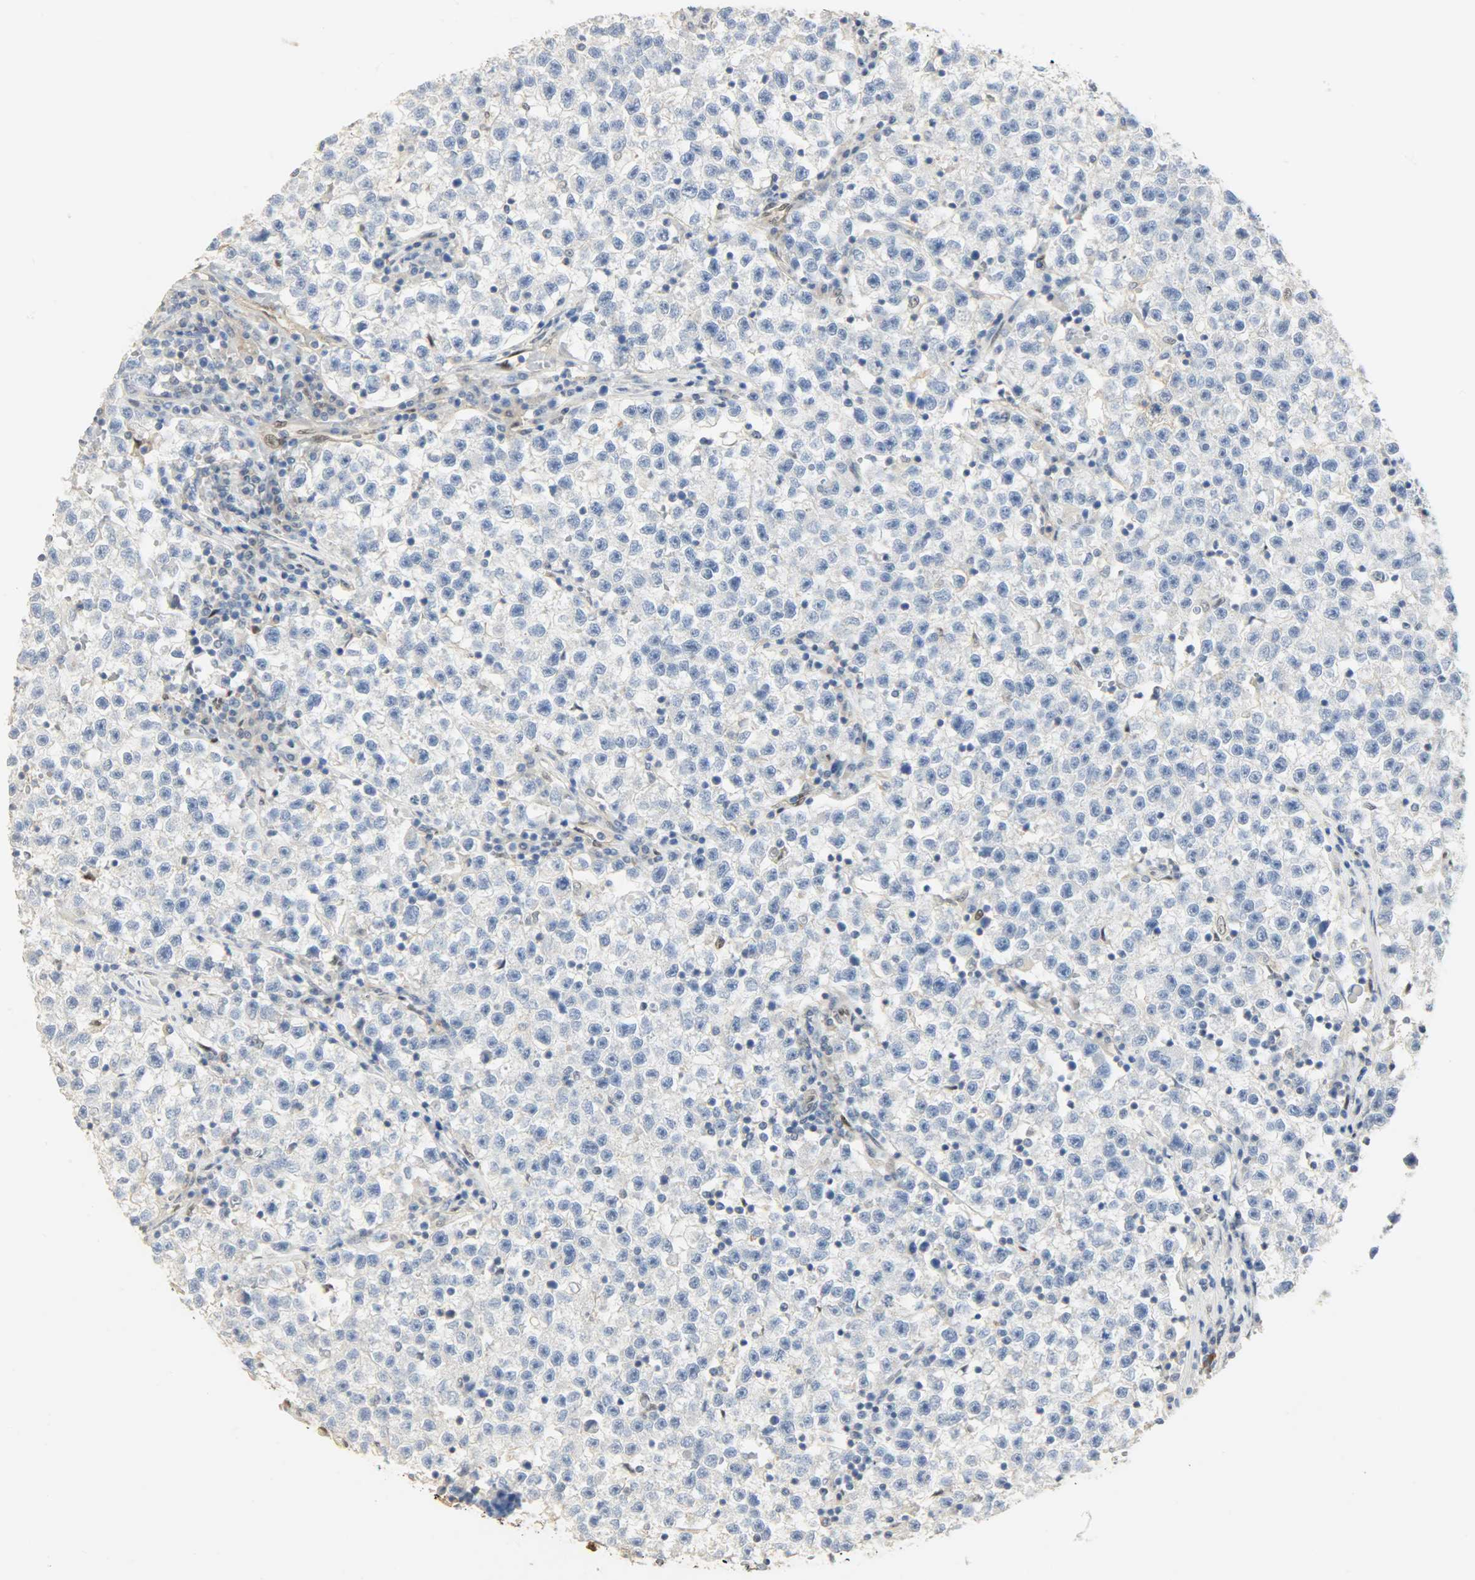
{"staining": {"intensity": "negative", "quantity": "none", "location": "none"}, "tissue": "testis cancer", "cell_type": "Tumor cells", "image_type": "cancer", "snomed": [{"axis": "morphology", "description": "Seminoma, NOS"}, {"axis": "topography", "description": "Testis"}], "caption": "Immunohistochemistry (IHC) histopathology image of seminoma (testis) stained for a protein (brown), which exhibits no positivity in tumor cells.", "gene": "NPEPL1", "patient": {"sex": "male", "age": 22}}